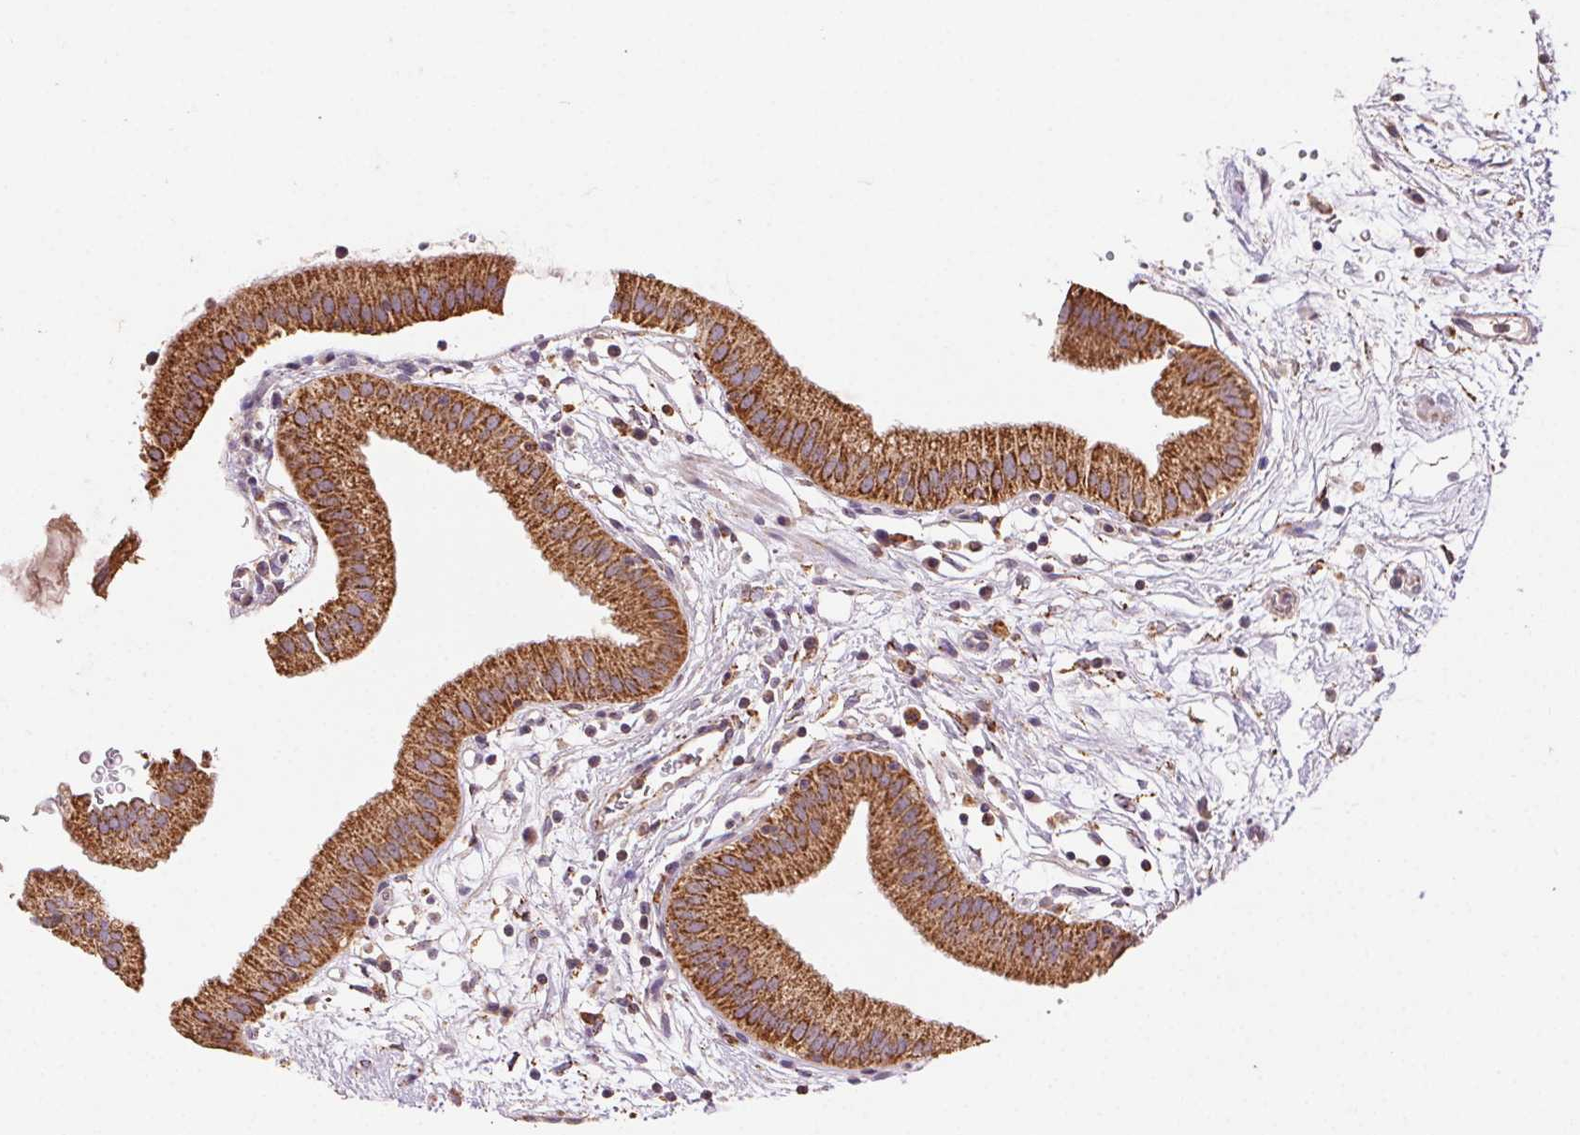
{"staining": {"intensity": "strong", "quantity": ">75%", "location": "cytoplasmic/membranous"}, "tissue": "gallbladder", "cell_type": "Glandular cells", "image_type": "normal", "snomed": [{"axis": "morphology", "description": "Normal tissue, NOS"}, {"axis": "topography", "description": "Gallbladder"}], "caption": "This image demonstrates immunohistochemistry (IHC) staining of unremarkable human gallbladder, with high strong cytoplasmic/membranous expression in approximately >75% of glandular cells.", "gene": "FNBP1L", "patient": {"sex": "female", "age": 65}}